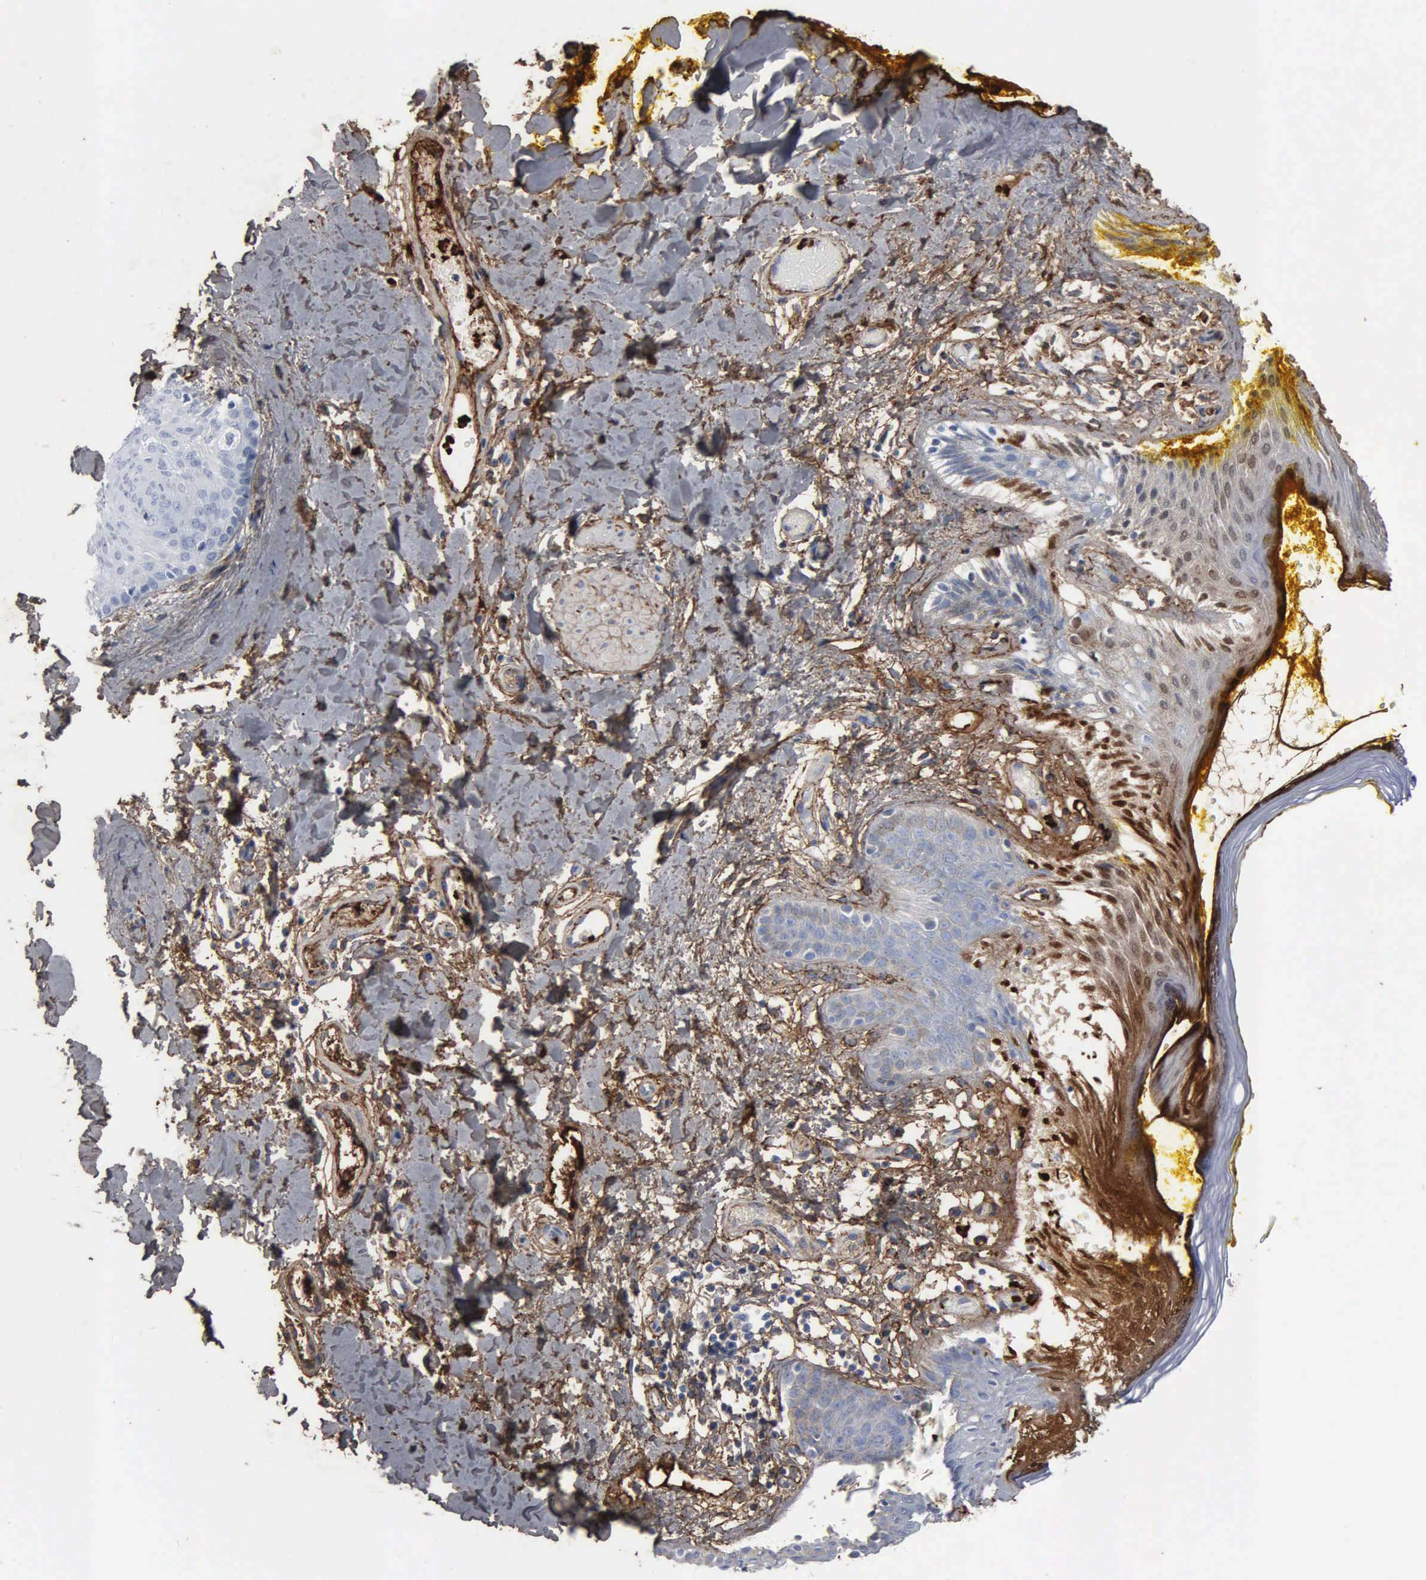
{"staining": {"intensity": "weak", "quantity": "<25%", "location": "cytoplasmic/membranous"}, "tissue": "skin", "cell_type": "Epidermal cells", "image_type": "normal", "snomed": [{"axis": "morphology", "description": "Normal tissue, NOS"}, {"axis": "topography", "description": "Skin"}, {"axis": "topography", "description": "Anal"}], "caption": "Immunohistochemical staining of benign skin shows no significant positivity in epidermal cells. Brightfield microscopy of immunohistochemistry (IHC) stained with DAB (brown) and hematoxylin (blue), captured at high magnification.", "gene": "FN1", "patient": {"sex": "male", "age": 61}}